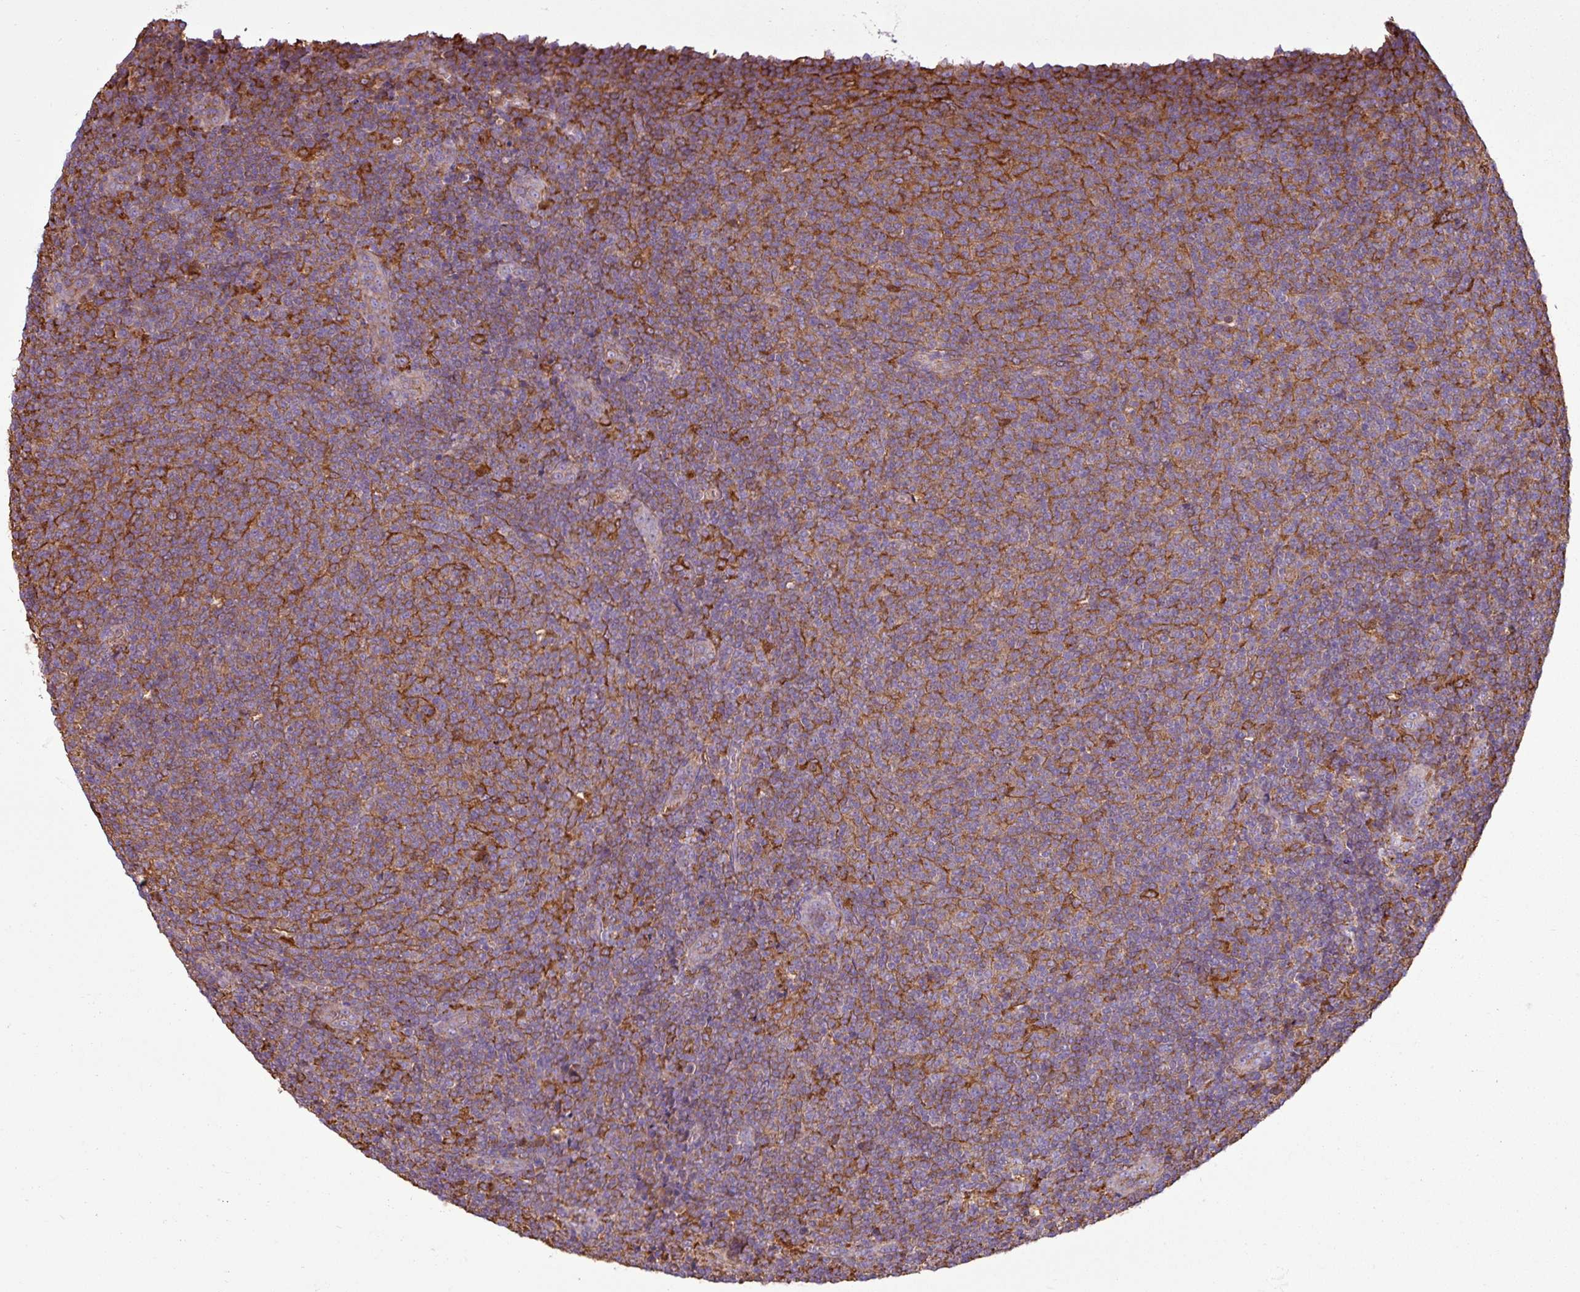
{"staining": {"intensity": "moderate", "quantity": ">75%", "location": "cytoplasmic/membranous"}, "tissue": "lymphoma", "cell_type": "Tumor cells", "image_type": "cancer", "snomed": [{"axis": "morphology", "description": "Malignant lymphoma, non-Hodgkin's type, Low grade"}, {"axis": "topography", "description": "Lymph node"}], "caption": "Immunohistochemistry (IHC) image of human lymphoma stained for a protein (brown), which reveals medium levels of moderate cytoplasmic/membranous staining in approximately >75% of tumor cells.", "gene": "PACSIN2", "patient": {"sex": "male", "age": 66}}